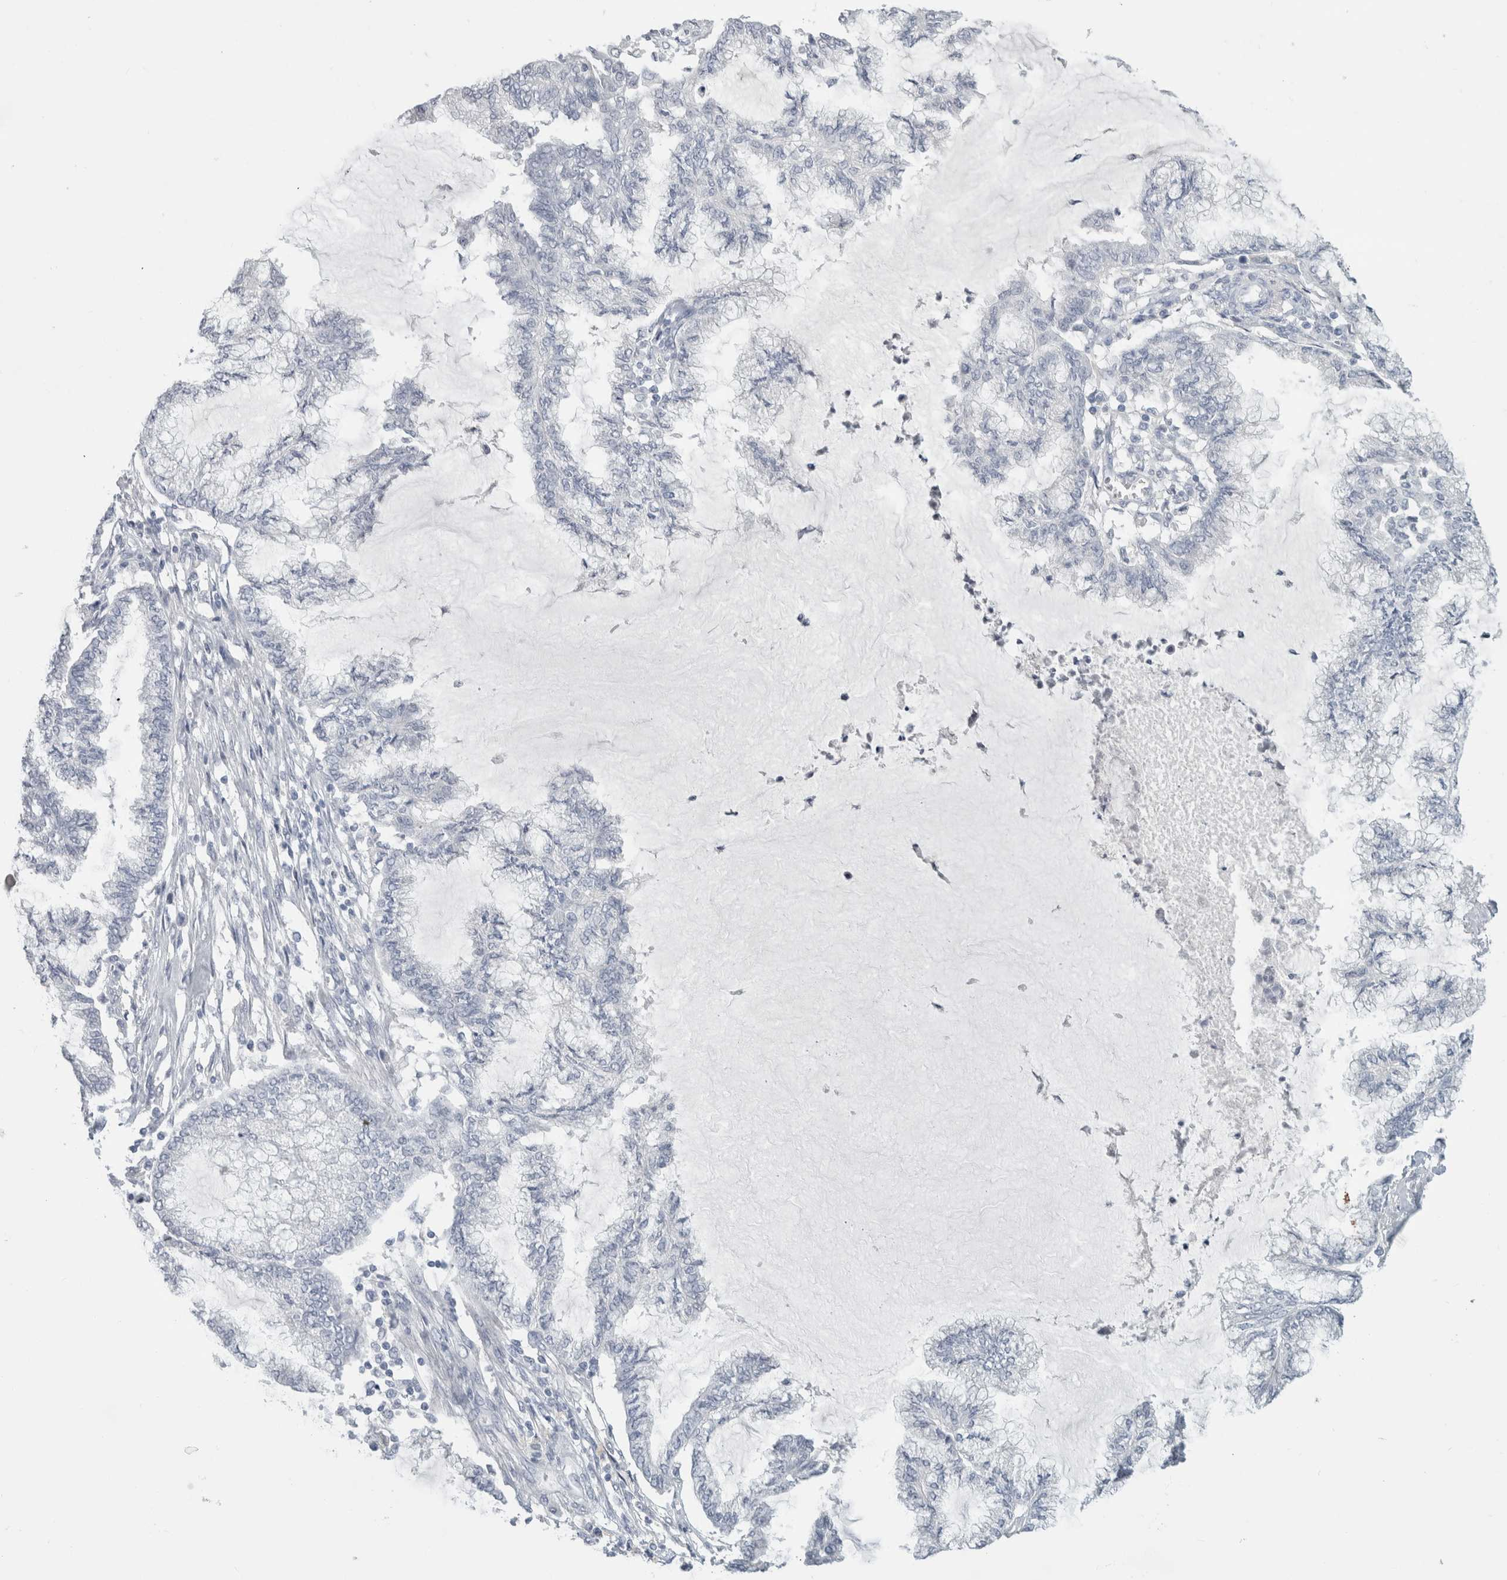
{"staining": {"intensity": "negative", "quantity": "none", "location": "none"}, "tissue": "endometrial cancer", "cell_type": "Tumor cells", "image_type": "cancer", "snomed": [{"axis": "morphology", "description": "Adenocarcinoma, NOS"}, {"axis": "topography", "description": "Endometrium"}], "caption": "The photomicrograph displays no staining of tumor cells in endometrial cancer (adenocarcinoma). (Immunohistochemistry, brightfield microscopy, high magnification).", "gene": "SLC6A1", "patient": {"sex": "female", "age": 86}}